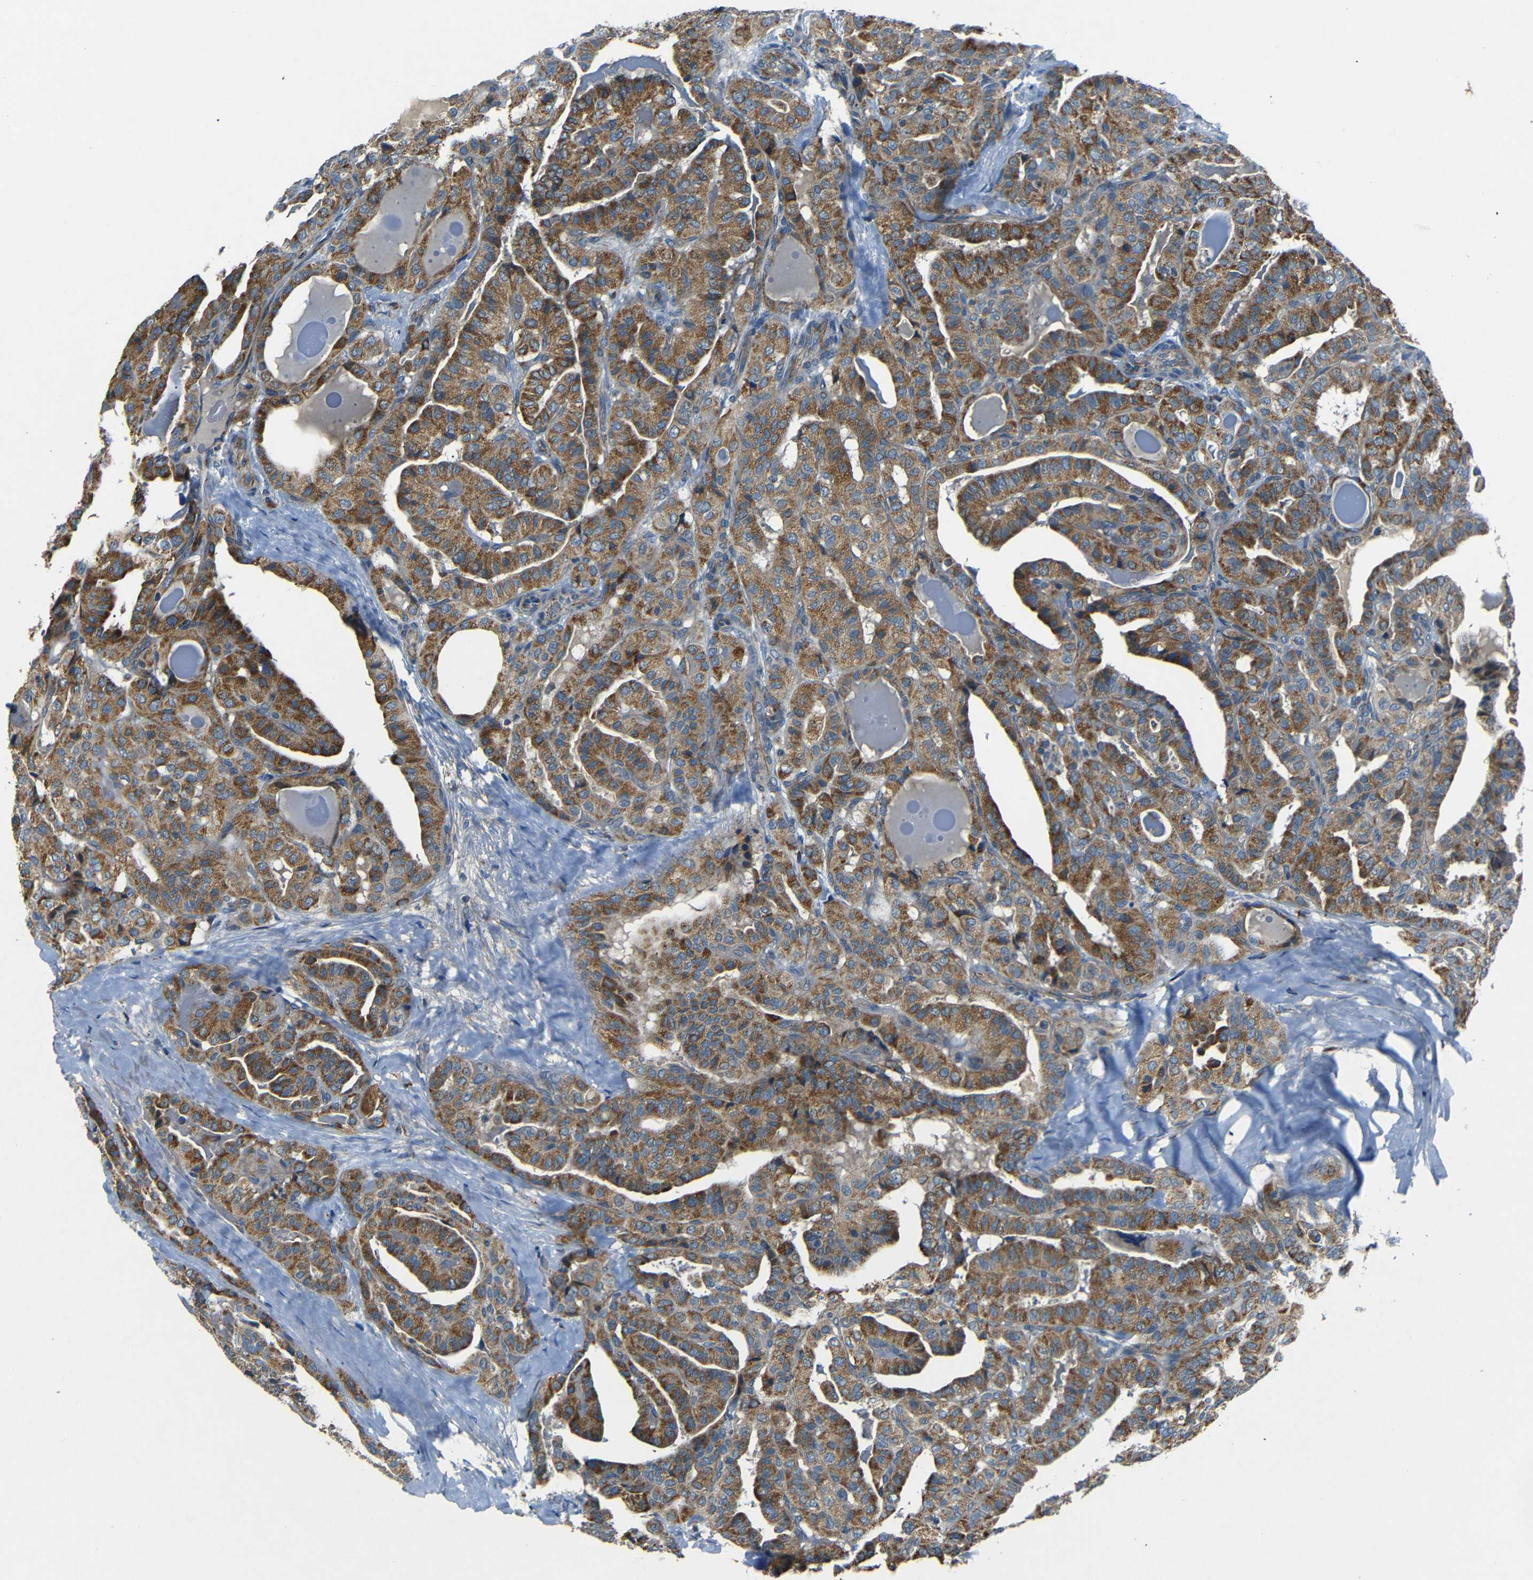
{"staining": {"intensity": "moderate", "quantity": ">75%", "location": "cytoplasmic/membranous"}, "tissue": "thyroid cancer", "cell_type": "Tumor cells", "image_type": "cancer", "snomed": [{"axis": "morphology", "description": "Papillary adenocarcinoma, NOS"}, {"axis": "topography", "description": "Thyroid gland"}], "caption": "Thyroid papillary adenocarcinoma stained with immunohistochemistry displays moderate cytoplasmic/membranous staining in about >75% of tumor cells.", "gene": "NETO2", "patient": {"sex": "male", "age": 77}}